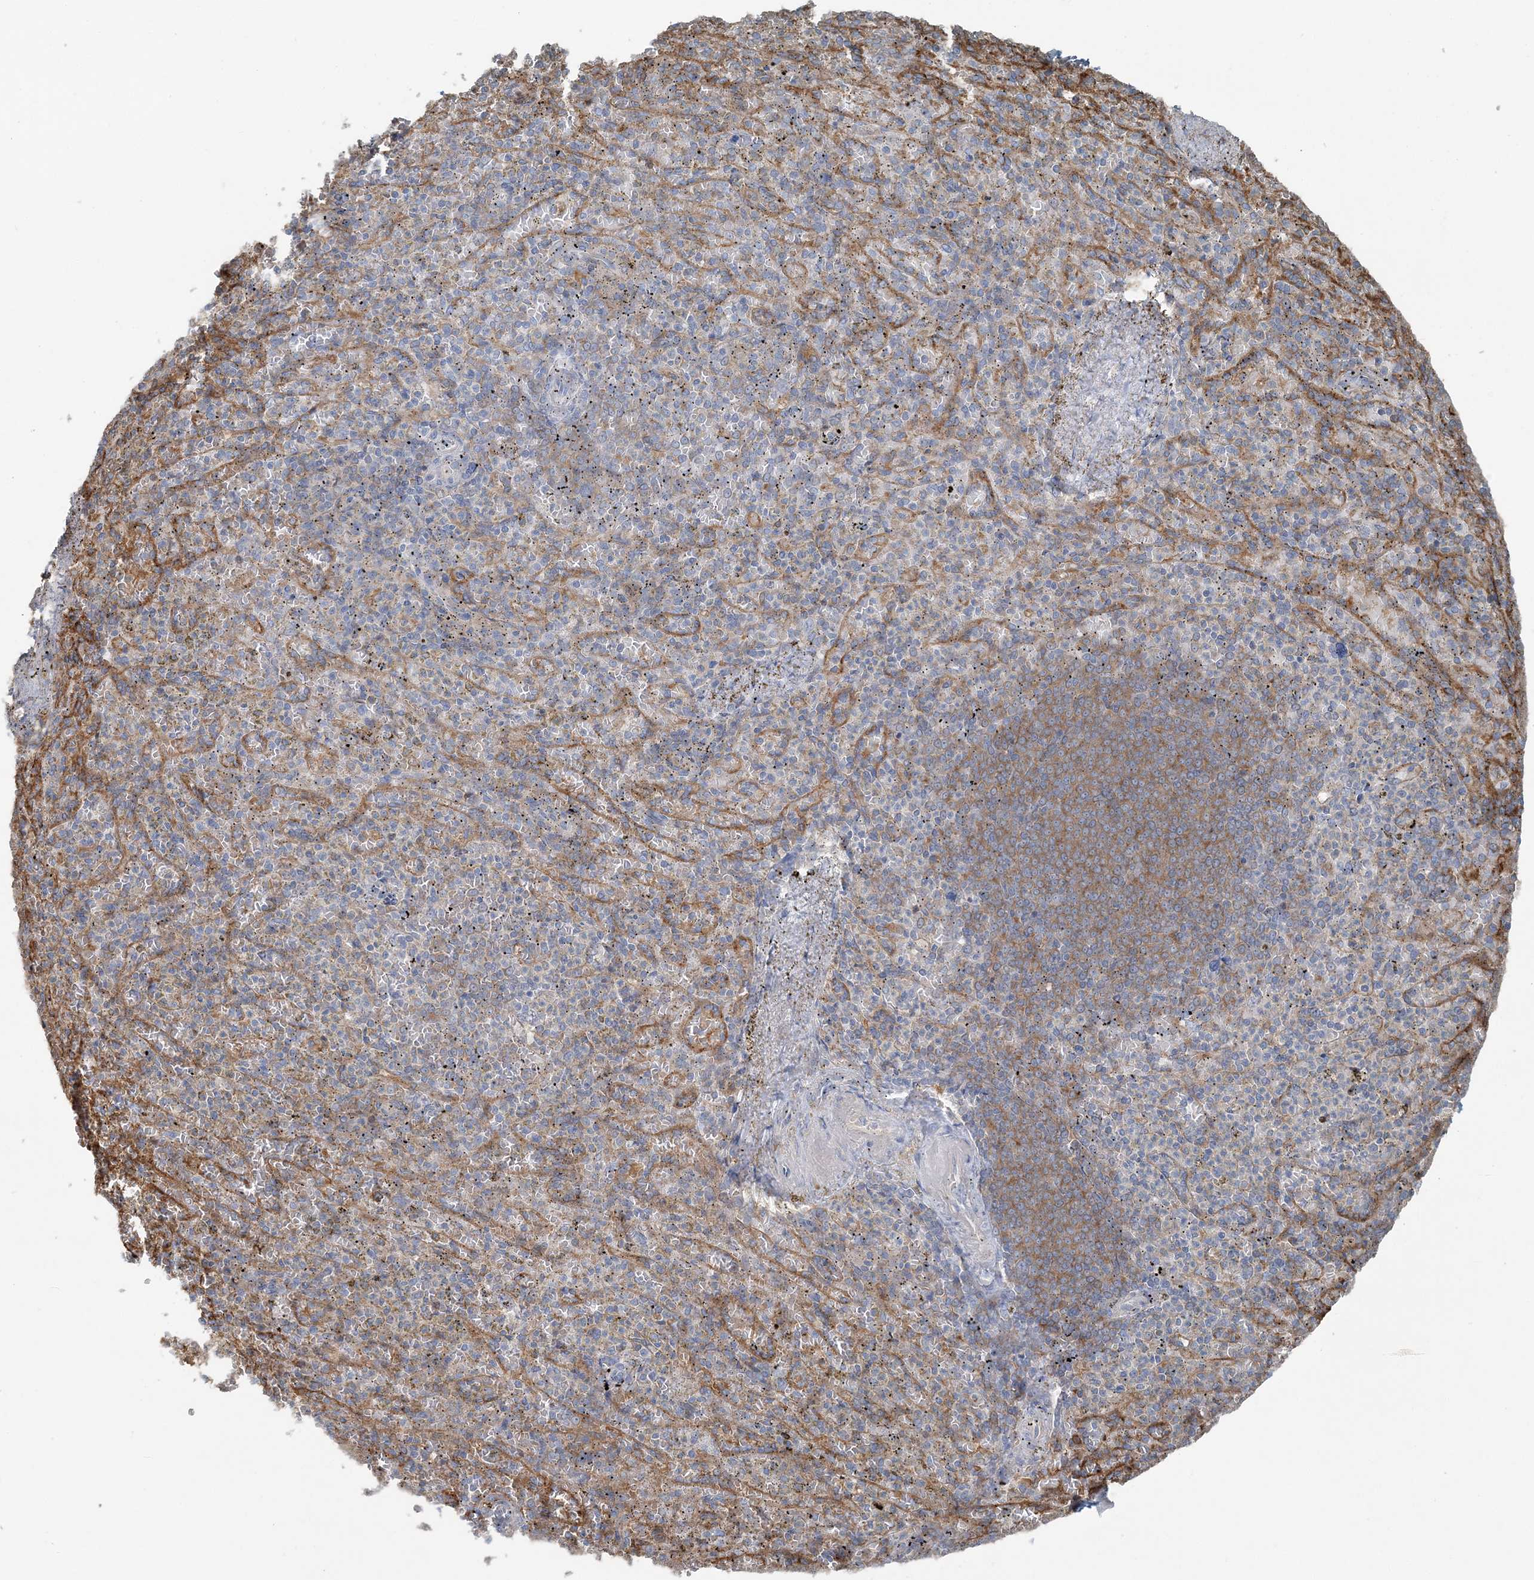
{"staining": {"intensity": "negative", "quantity": "none", "location": "none"}, "tissue": "spleen", "cell_type": "Cells in red pulp", "image_type": "normal", "snomed": [{"axis": "morphology", "description": "Normal tissue, NOS"}, {"axis": "topography", "description": "Spleen"}], "caption": "An image of spleen stained for a protein reveals no brown staining in cells in red pulp. (Immunohistochemistry, brightfield microscopy, high magnification).", "gene": "SNX2", "patient": {"sex": "female", "age": 74}}